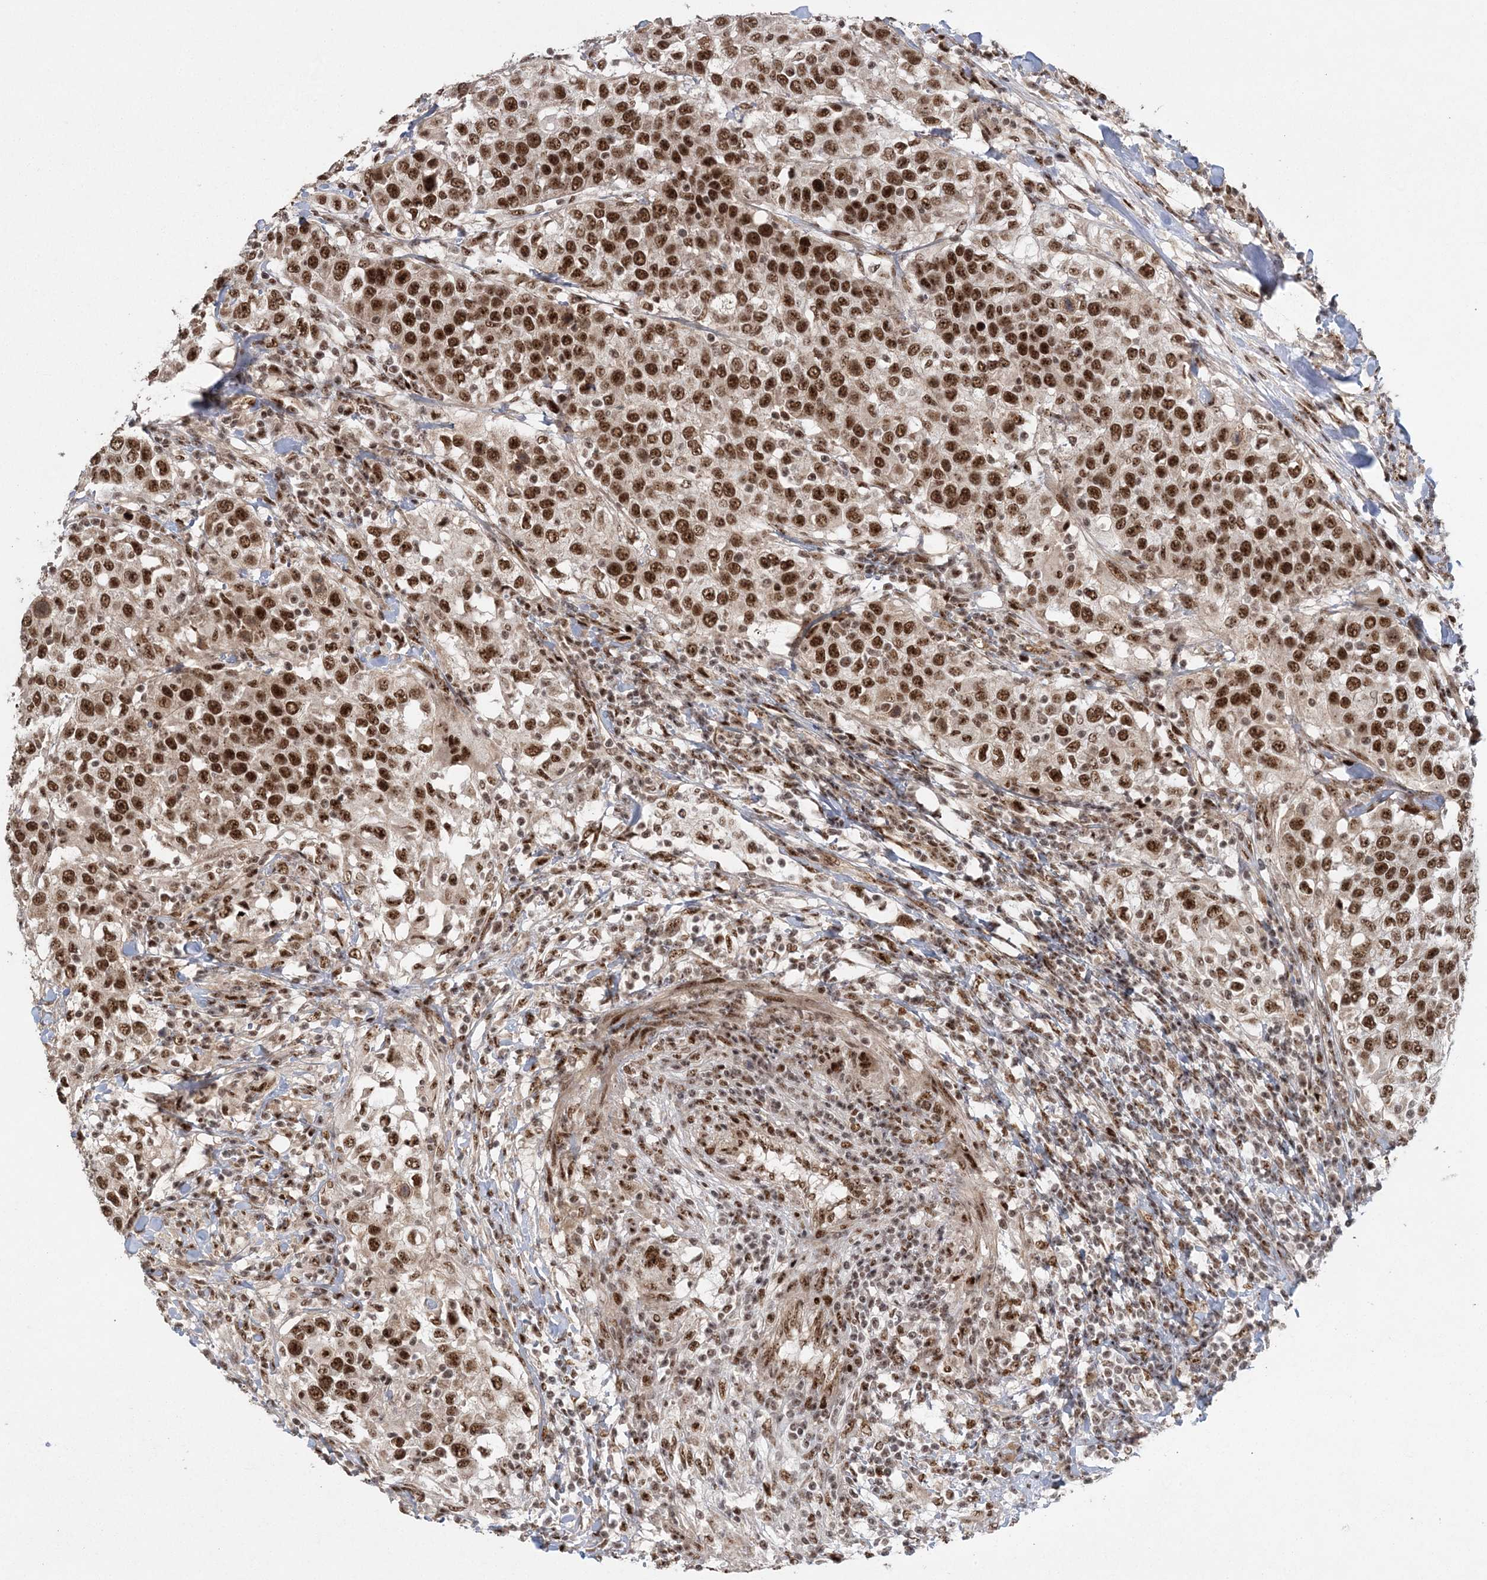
{"staining": {"intensity": "strong", "quantity": ">75%", "location": "nuclear"}, "tissue": "urothelial cancer", "cell_type": "Tumor cells", "image_type": "cancer", "snomed": [{"axis": "morphology", "description": "Urothelial carcinoma, High grade"}, {"axis": "topography", "description": "Urinary bladder"}], "caption": "Immunohistochemical staining of urothelial cancer shows strong nuclear protein positivity in approximately >75% of tumor cells.", "gene": "CWC22", "patient": {"sex": "female", "age": 80}}